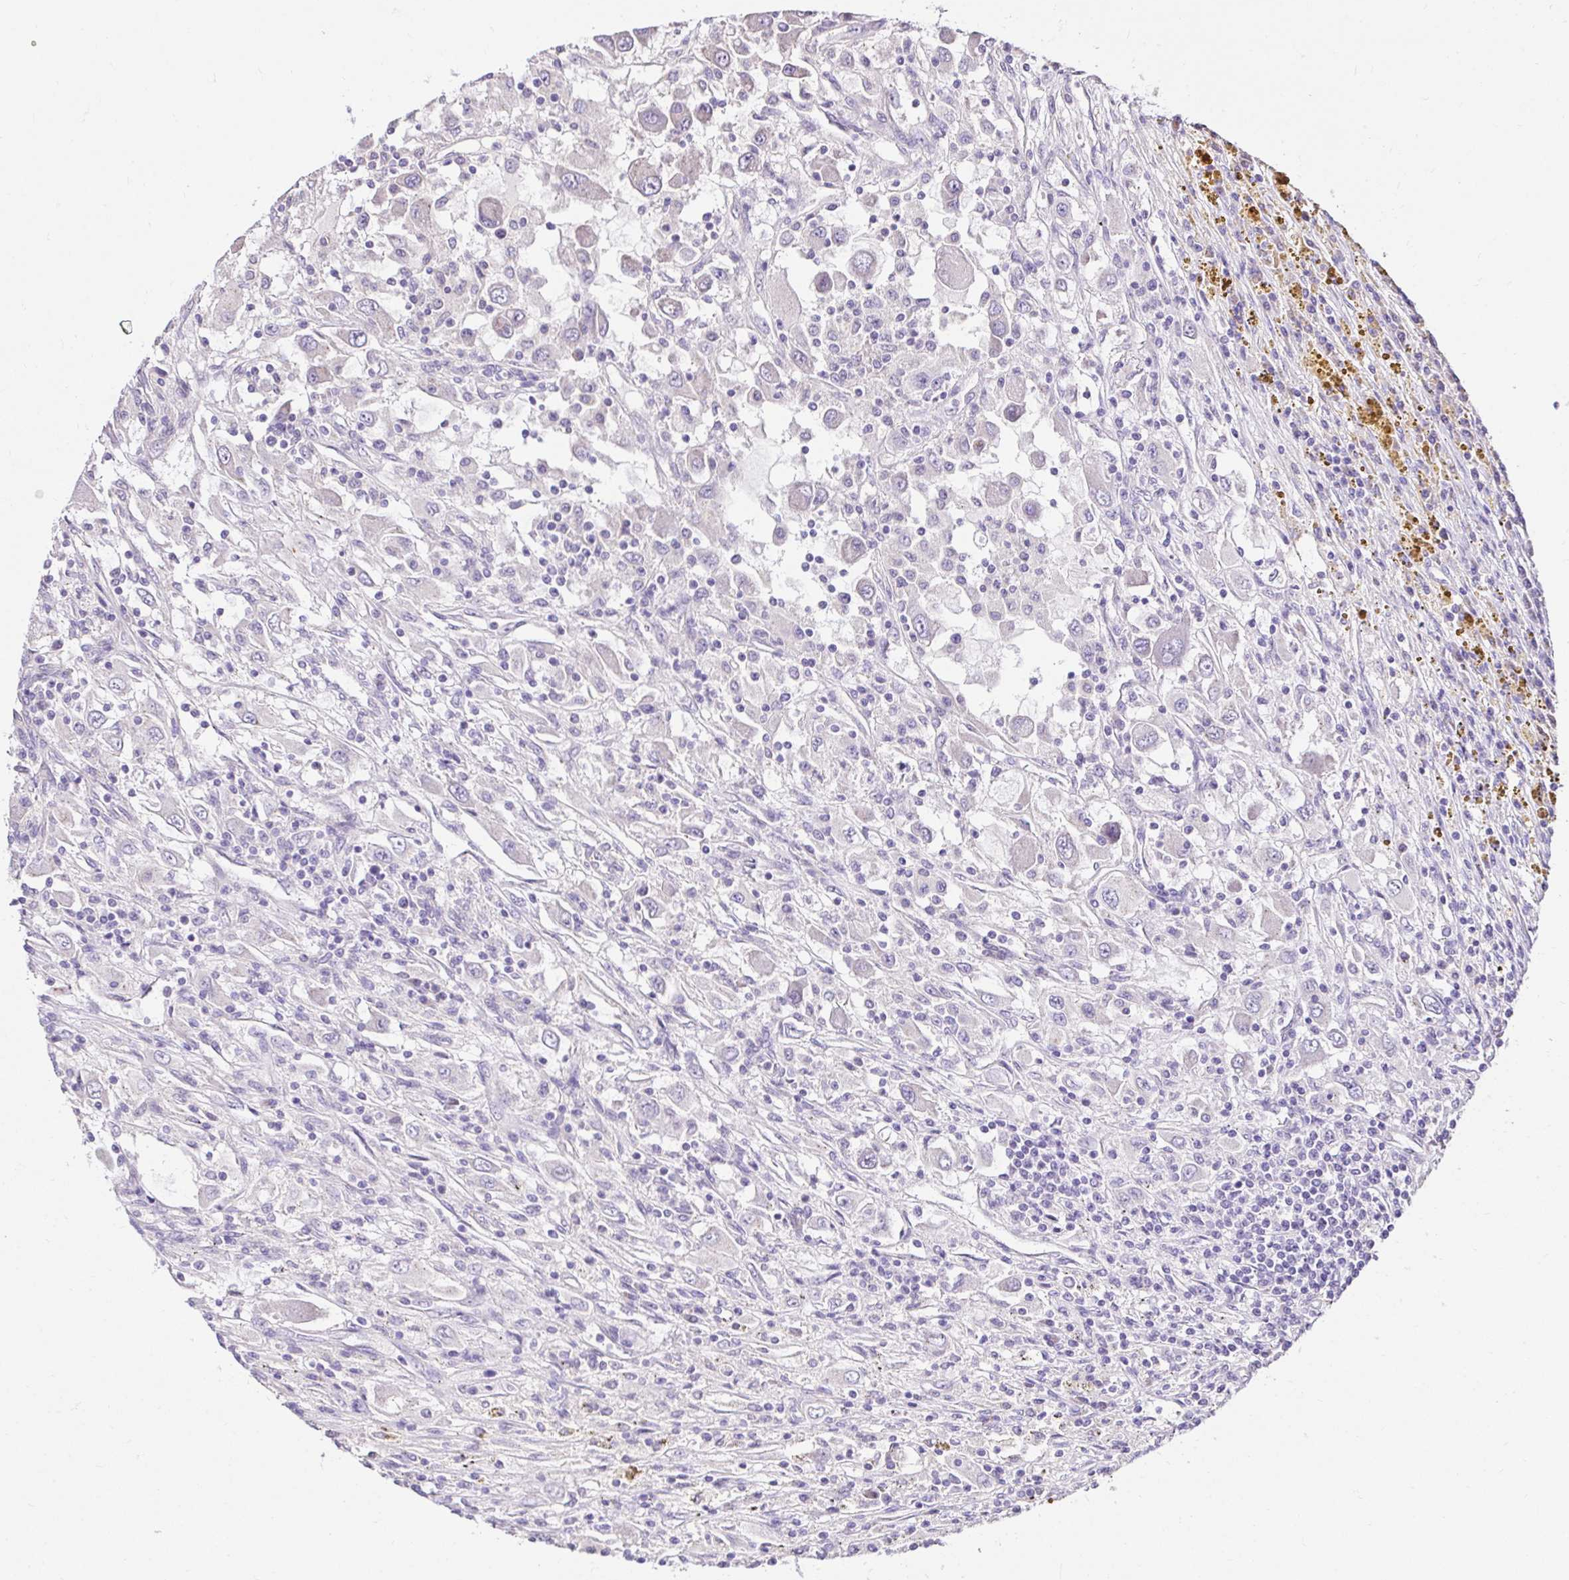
{"staining": {"intensity": "negative", "quantity": "none", "location": "none"}, "tissue": "renal cancer", "cell_type": "Tumor cells", "image_type": "cancer", "snomed": [{"axis": "morphology", "description": "Adenocarcinoma, NOS"}, {"axis": "topography", "description": "Kidney"}], "caption": "High power microscopy image of an immunohistochemistry (IHC) image of renal cancer (adenocarcinoma), revealing no significant expression in tumor cells. Brightfield microscopy of immunohistochemistry (IHC) stained with DAB (brown) and hematoxylin (blue), captured at high magnification.", "gene": "KIAA1210", "patient": {"sex": "female", "age": 67}}